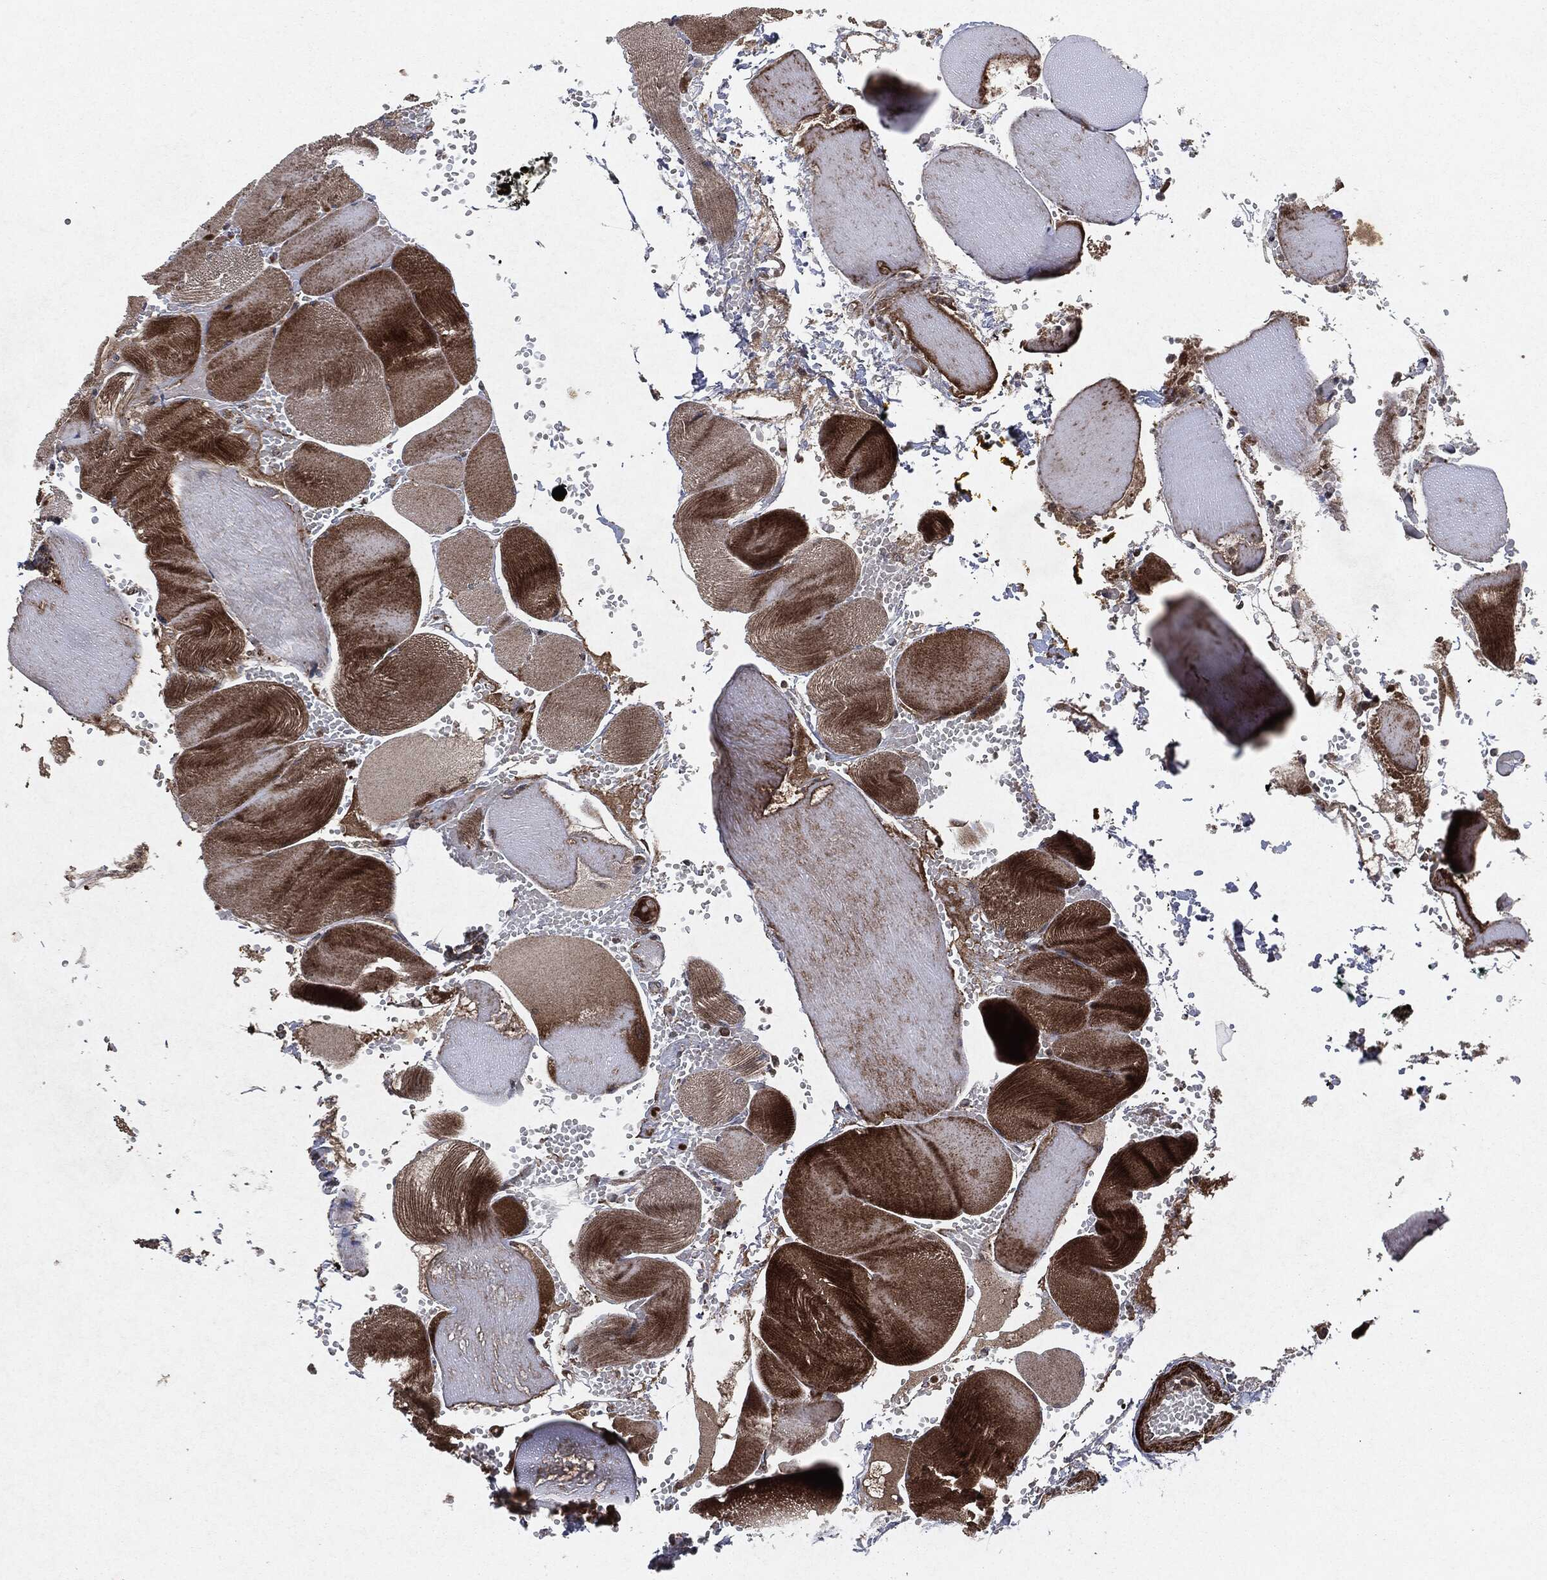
{"staining": {"intensity": "strong", "quantity": "25%-75%", "location": "cytoplasmic/membranous"}, "tissue": "skeletal muscle", "cell_type": "Myocytes", "image_type": "normal", "snomed": [{"axis": "morphology", "description": "Normal tissue, NOS"}, {"axis": "topography", "description": "Skeletal muscle"}], "caption": "Skeletal muscle stained for a protein (brown) displays strong cytoplasmic/membranous positive staining in about 25%-75% of myocytes.", "gene": "RAF1", "patient": {"sex": "male", "age": 56}}